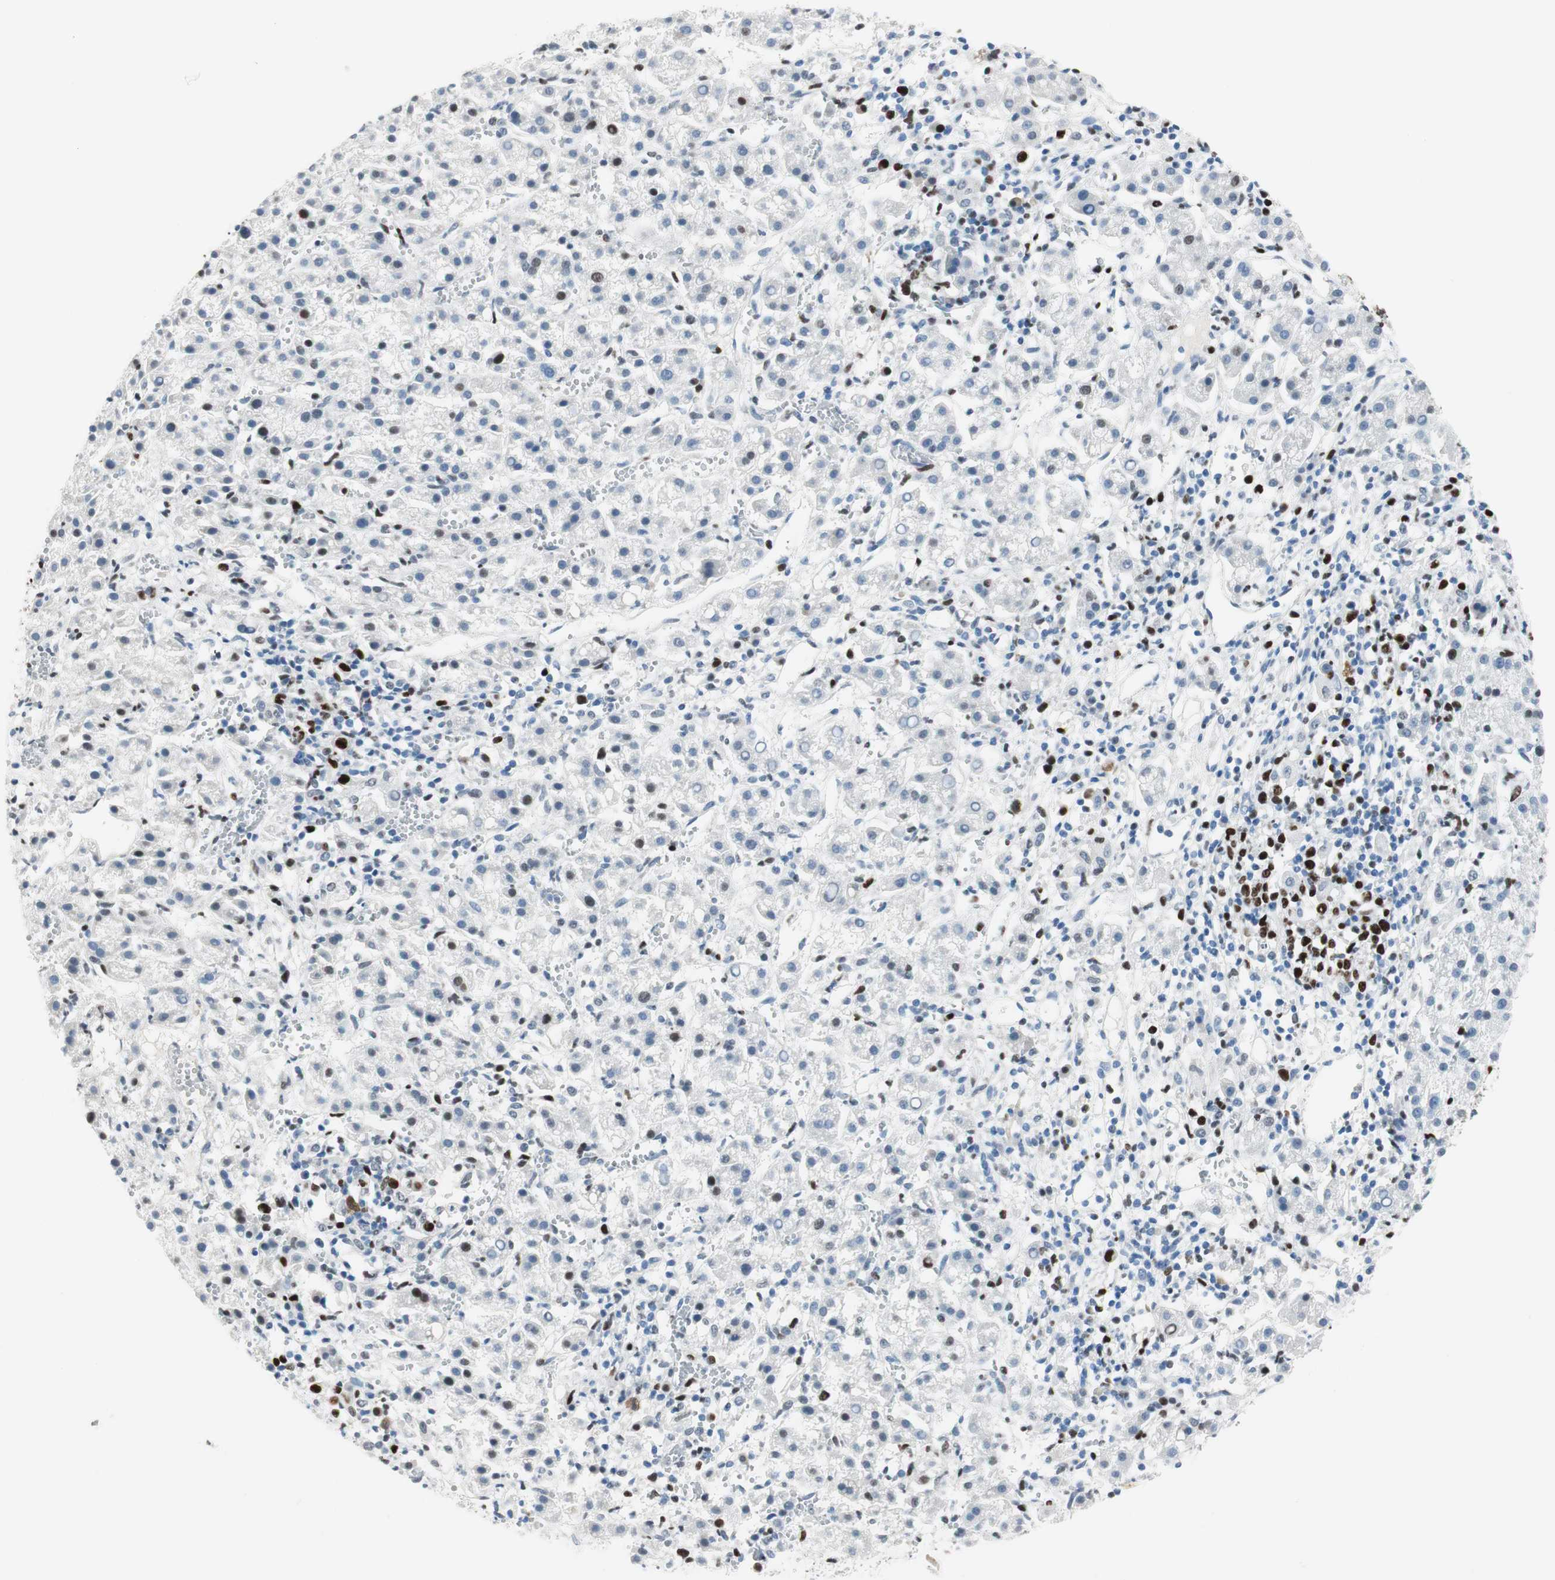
{"staining": {"intensity": "weak", "quantity": "<25%", "location": "nuclear"}, "tissue": "liver cancer", "cell_type": "Tumor cells", "image_type": "cancer", "snomed": [{"axis": "morphology", "description": "Carcinoma, Hepatocellular, NOS"}, {"axis": "topography", "description": "Liver"}], "caption": "Histopathology image shows no protein staining in tumor cells of liver hepatocellular carcinoma tissue.", "gene": "EZH2", "patient": {"sex": "female", "age": 58}}